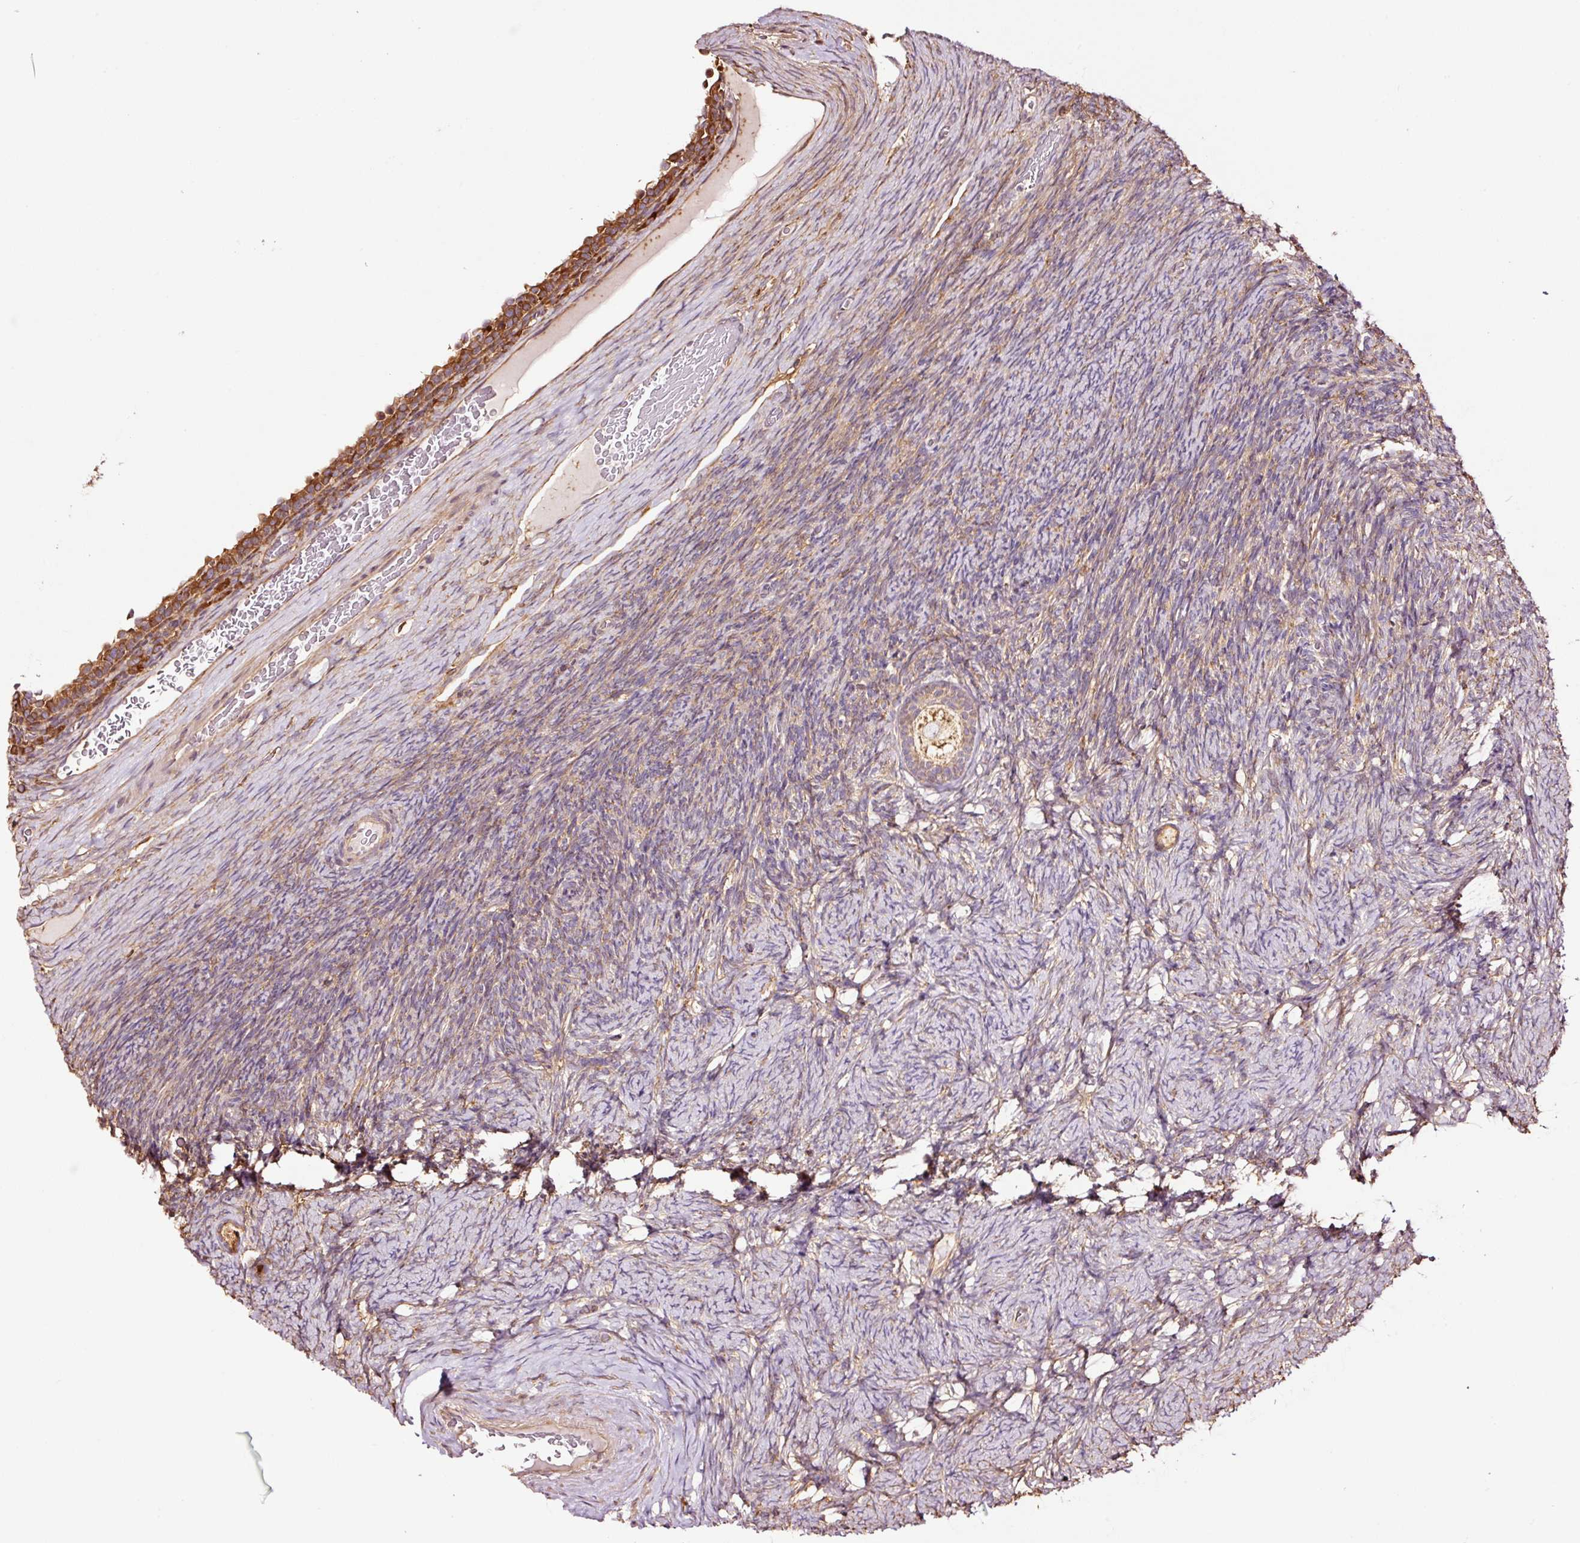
{"staining": {"intensity": "weak", "quantity": ">75%", "location": "cytoplasmic/membranous"}, "tissue": "ovary", "cell_type": "Follicle cells", "image_type": "normal", "snomed": [{"axis": "morphology", "description": "Normal tissue, NOS"}, {"axis": "topography", "description": "Ovary"}], "caption": "Protein analysis of unremarkable ovary exhibits weak cytoplasmic/membranous staining in approximately >75% of follicle cells. (DAB IHC with brightfield microscopy, high magnification).", "gene": "METAP1", "patient": {"sex": "female", "age": 34}}